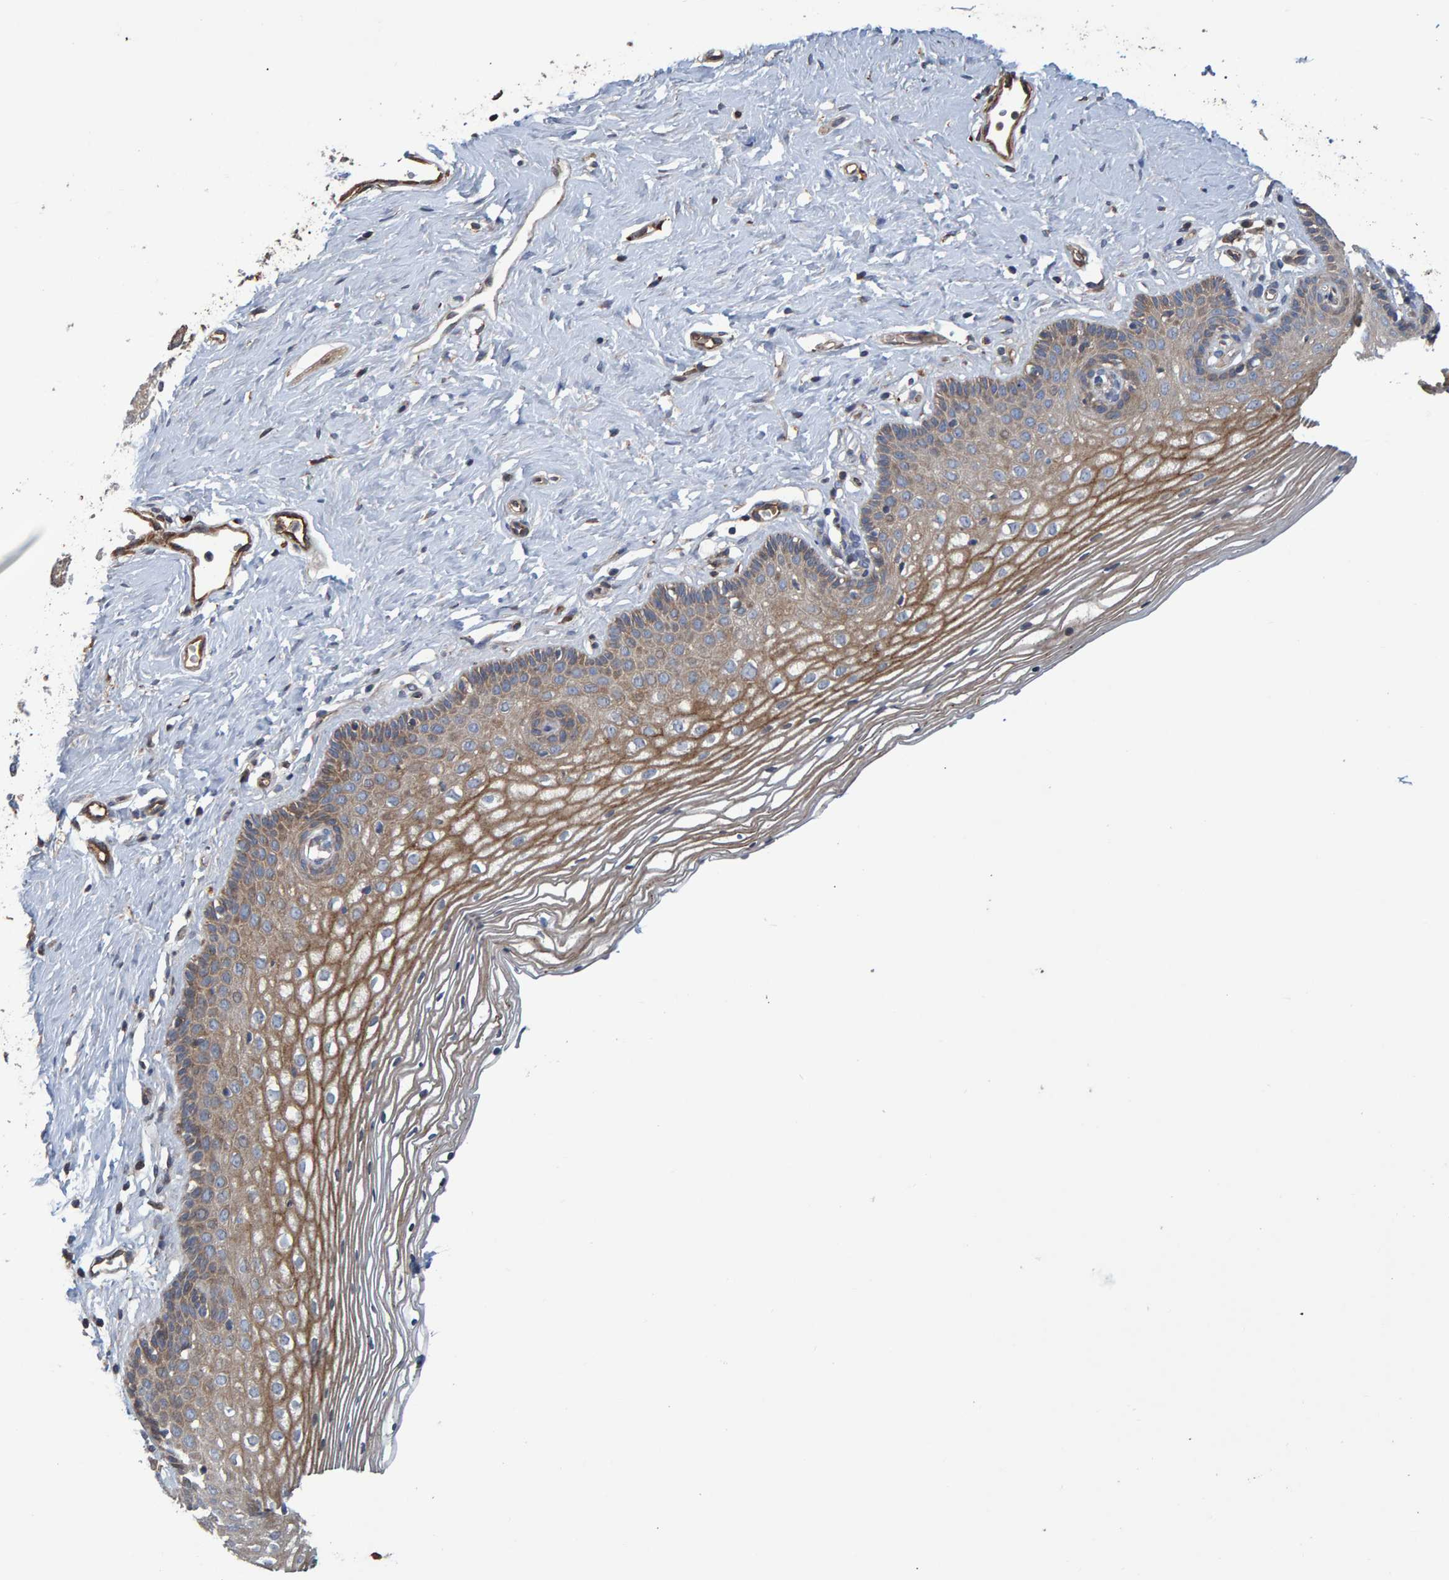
{"staining": {"intensity": "moderate", "quantity": "25%-75%", "location": "cytoplasmic/membranous"}, "tissue": "vagina", "cell_type": "Squamous epithelial cells", "image_type": "normal", "snomed": [{"axis": "morphology", "description": "Normal tissue, NOS"}, {"axis": "topography", "description": "Vagina"}], "caption": "Brown immunohistochemical staining in unremarkable vagina displays moderate cytoplasmic/membranous expression in about 25%-75% of squamous epithelial cells.", "gene": "SLIT2", "patient": {"sex": "female", "age": 32}}